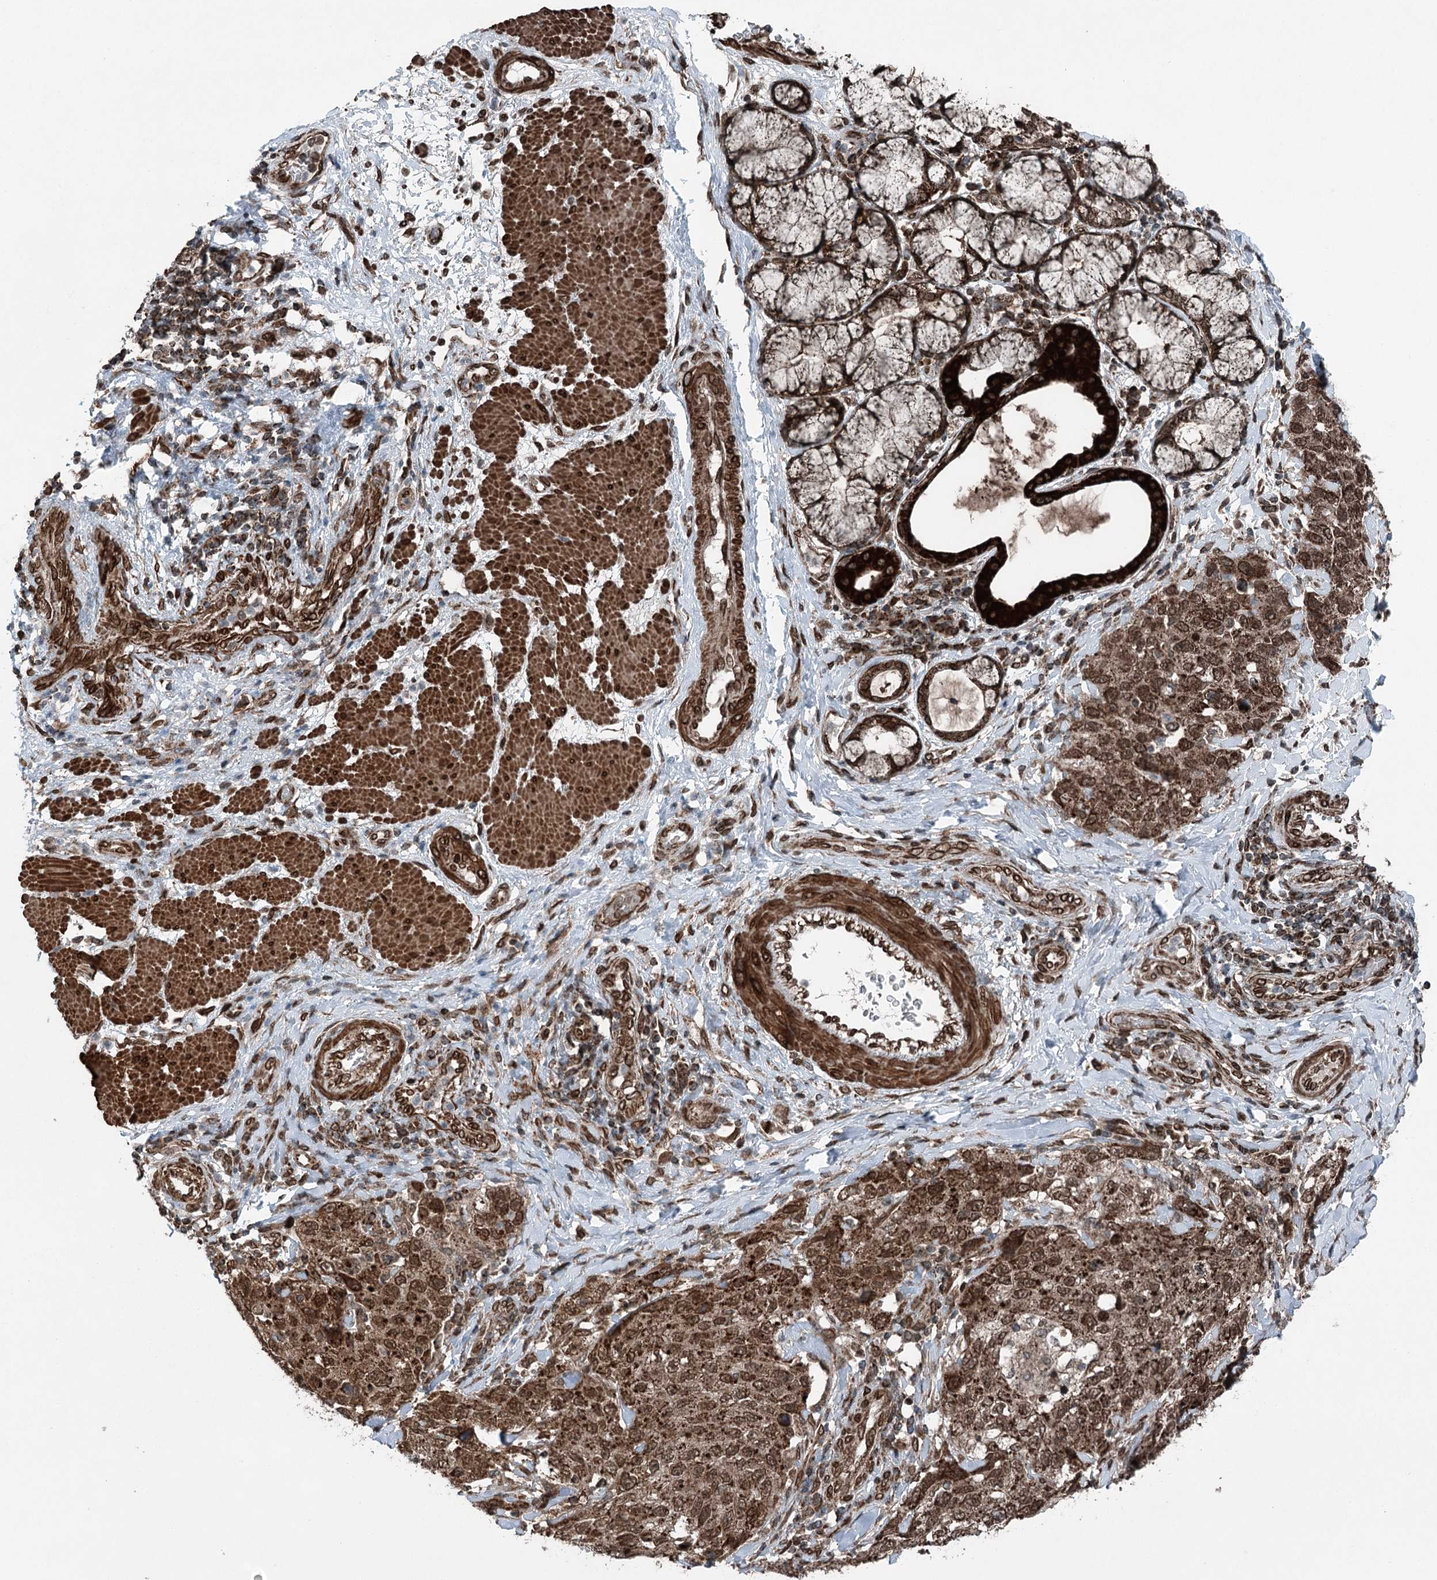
{"staining": {"intensity": "strong", "quantity": ">75%", "location": "cytoplasmic/membranous,nuclear"}, "tissue": "stomach cancer", "cell_type": "Tumor cells", "image_type": "cancer", "snomed": [{"axis": "morphology", "description": "Adenocarcinoma, NOS"}, {"axis": "topography", "description": "Stomach"}], "caption": "Tumor cells show high levels of strong cytoplasmic/membranous and nuclear staining in about >75% of cells in stomach adenocarcinoma. The staining is performed using DAB (3,3'-diaminobenzidine) brown chromogen to label protein expression. The nuclei are counter-stained blue using hematoxylin.", "gene": "BCKDHA", "patient": {"sex": "male", "age": 48}}